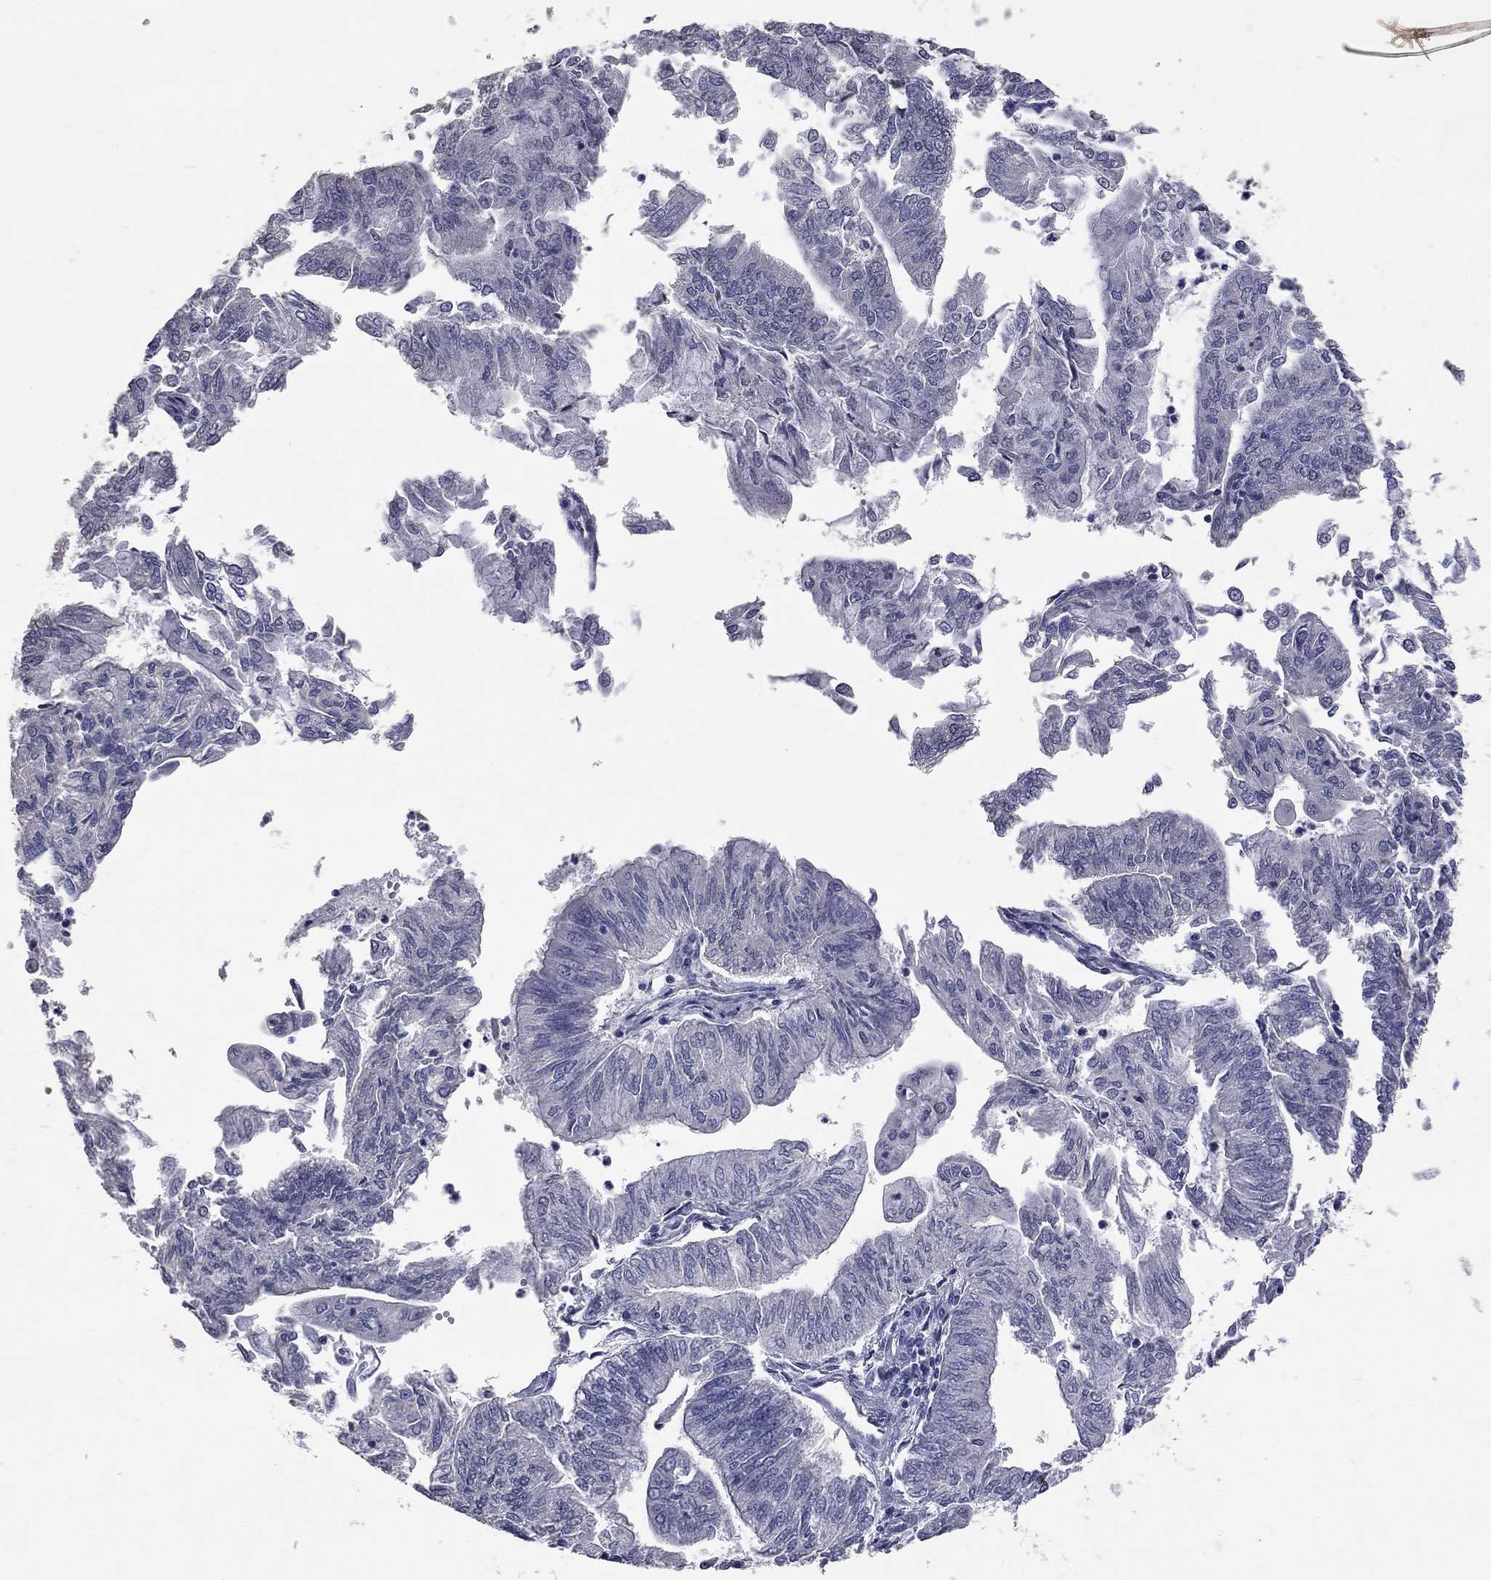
{"staining": {"intensity": "negative", "quantity": "none", "location": "none"}, "tissue": "endometrial cancer", "cell_type": "Tumor cells", "image_type": "cancer", "snomed": [{"axis": "morphology", "description": "Adenocarcinoma, NOS"}, {"axis": "topography", "description": "Endometrium"}], "caption": "High magnification brightfield microscopy of endometrial cancer stained with DAB (brown) and counterstained with hematoxylin (blue): tumor cells show no significant expression.", "gene": "NOS2", "patient": {"sex": "female", "age": 59}}